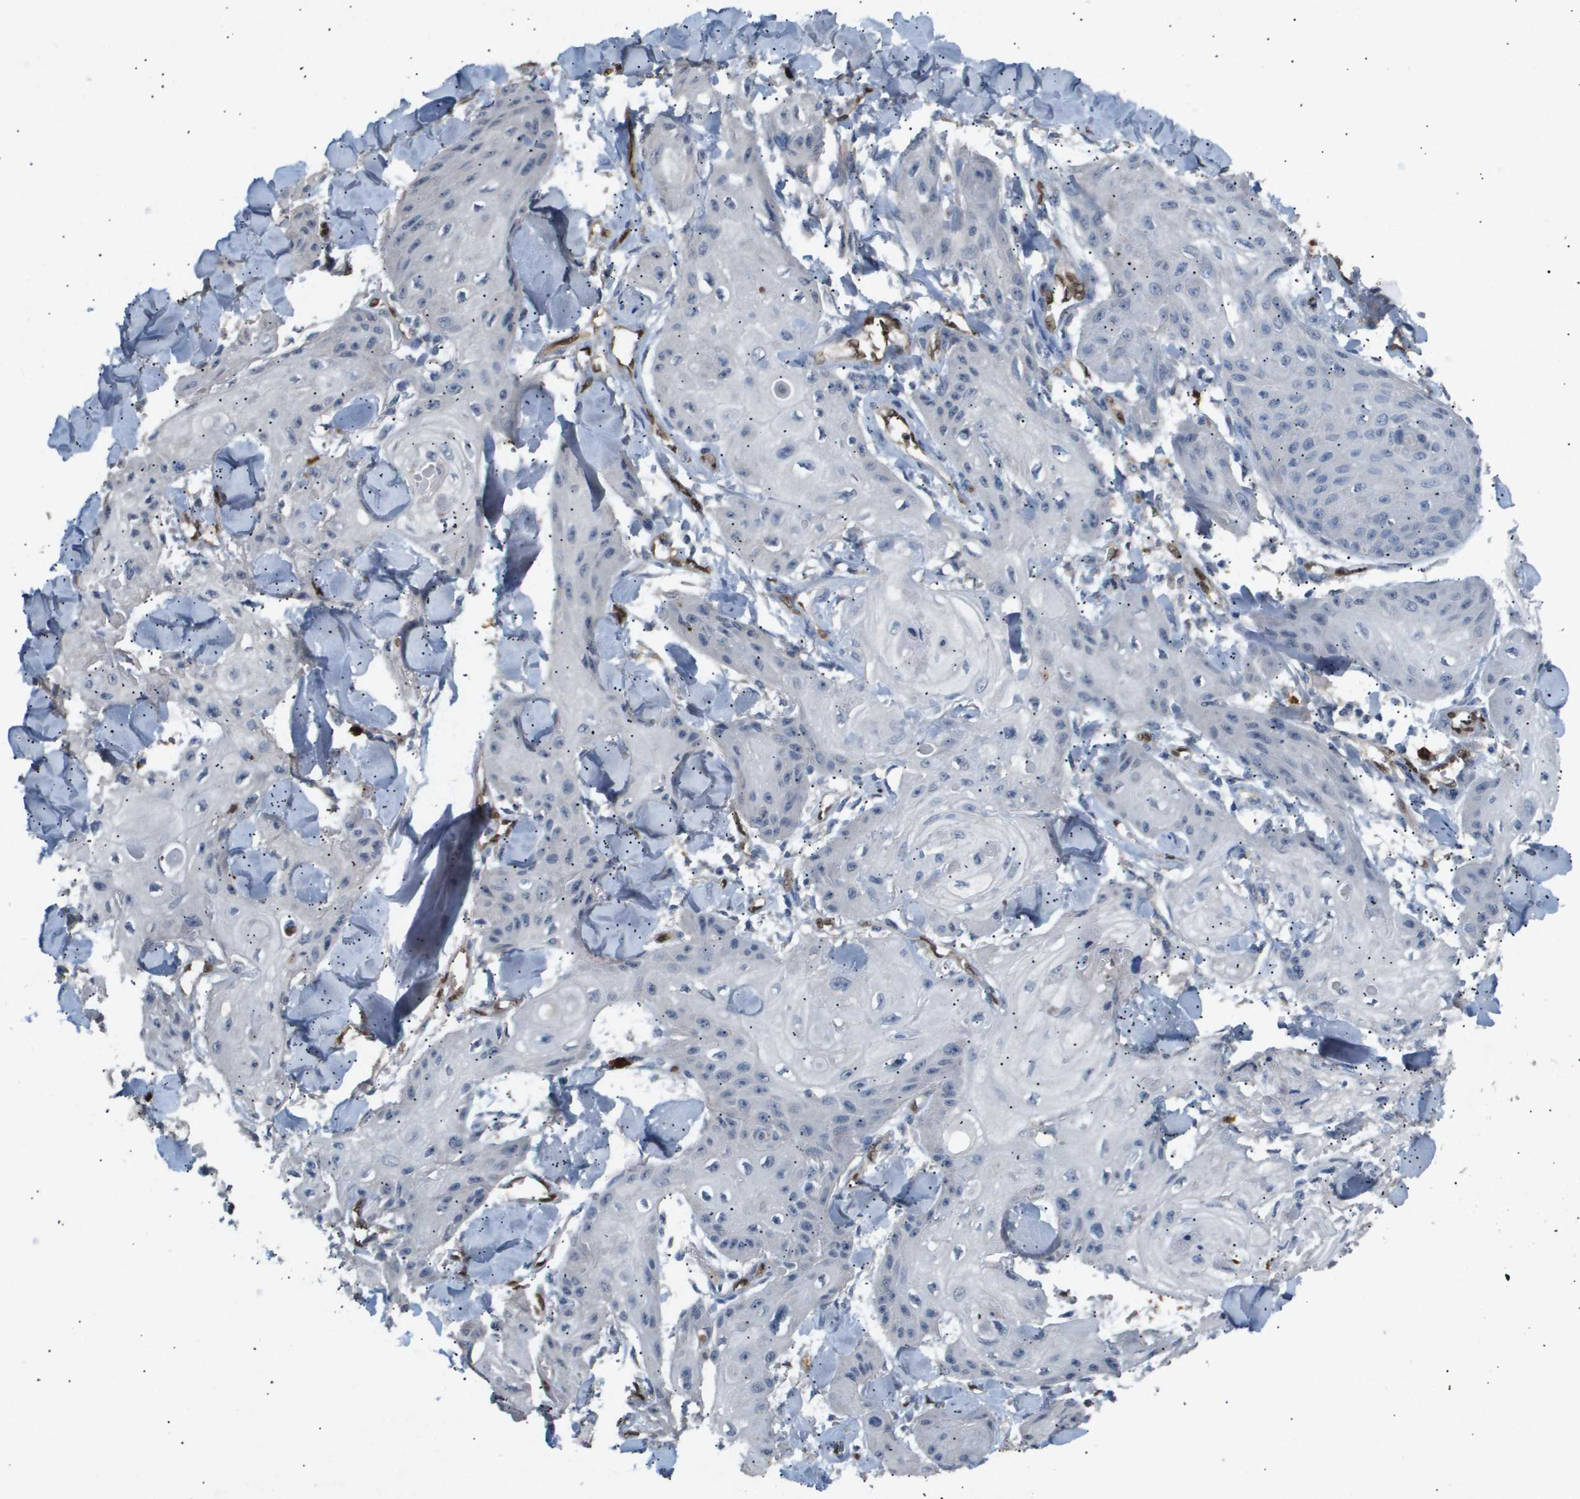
{"staining": {"intensity": "negative", "quantity": "none", "location": "none"}, "tissue": "skin cancer", "cell_type": "Tumor cells", "image_type": "cancer", "snomed": [{"axis": "morphology", "description": "Squamous cell carcinoma, NOS"}, {"axis": "topography", "description": "Skin"}], "caption": "Tumor cells are negative for brown protein staining in skin cancer (squamous cell carcinoma).", "gene": "ERG", "patient": {"sex": "male", "age": 74}}